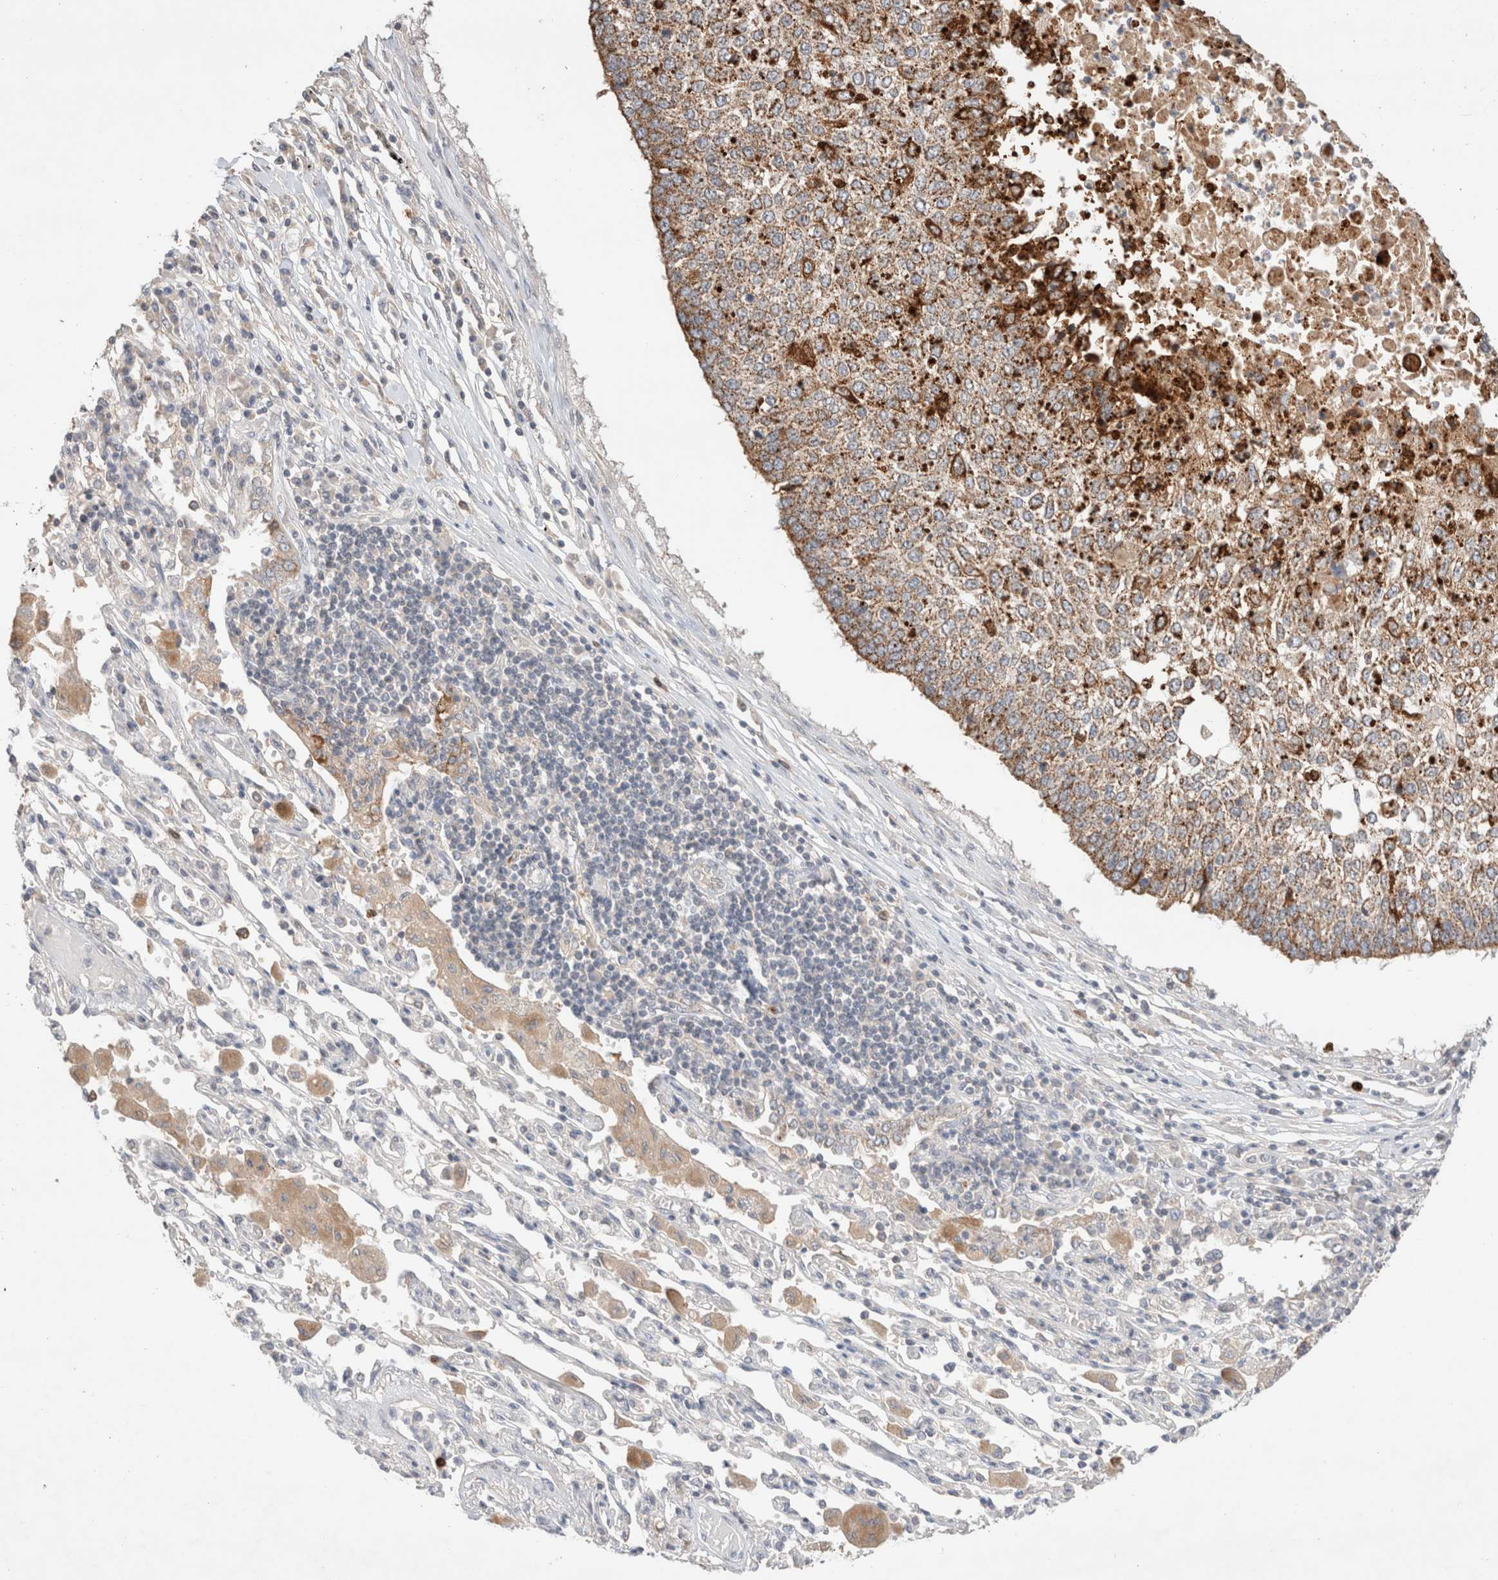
{"staining": {"intensity": "moderate", "quantity": ">75%", "location": "cytoplasmic/membranous"}, "tissue": "lung cancer", "cell_type": "Tumor cells", "image_type": "cancer", "snomed": [{"axis": "morphology", "description": "Normal tissue, NOS"}, {"axis": "morphology", "description": "Squamous cell carcinoma, NOS"}, {"axis": "topography", "description": "Cartilage tissue"}, {"axis": "topography", "description": "Bronchus"}, {"axis": "topography", "description": "Lung"}, {"axis": "topography", "description": "Peripheral nerve tissue"}], "caption": "Squamous cell carcinoma (lung) tissue demonstrates moderate cytoplasmic/membranous staining in approximately >75% of tumor cells, visualized by immunohistochemistry. The protein of interest is stained brown, and the nuclei are stained in blue (DAB IHC with brightfield microscopy, high magnification).", "gene": "TRIM41", "patient": {"sex": "female", "age": 49}}